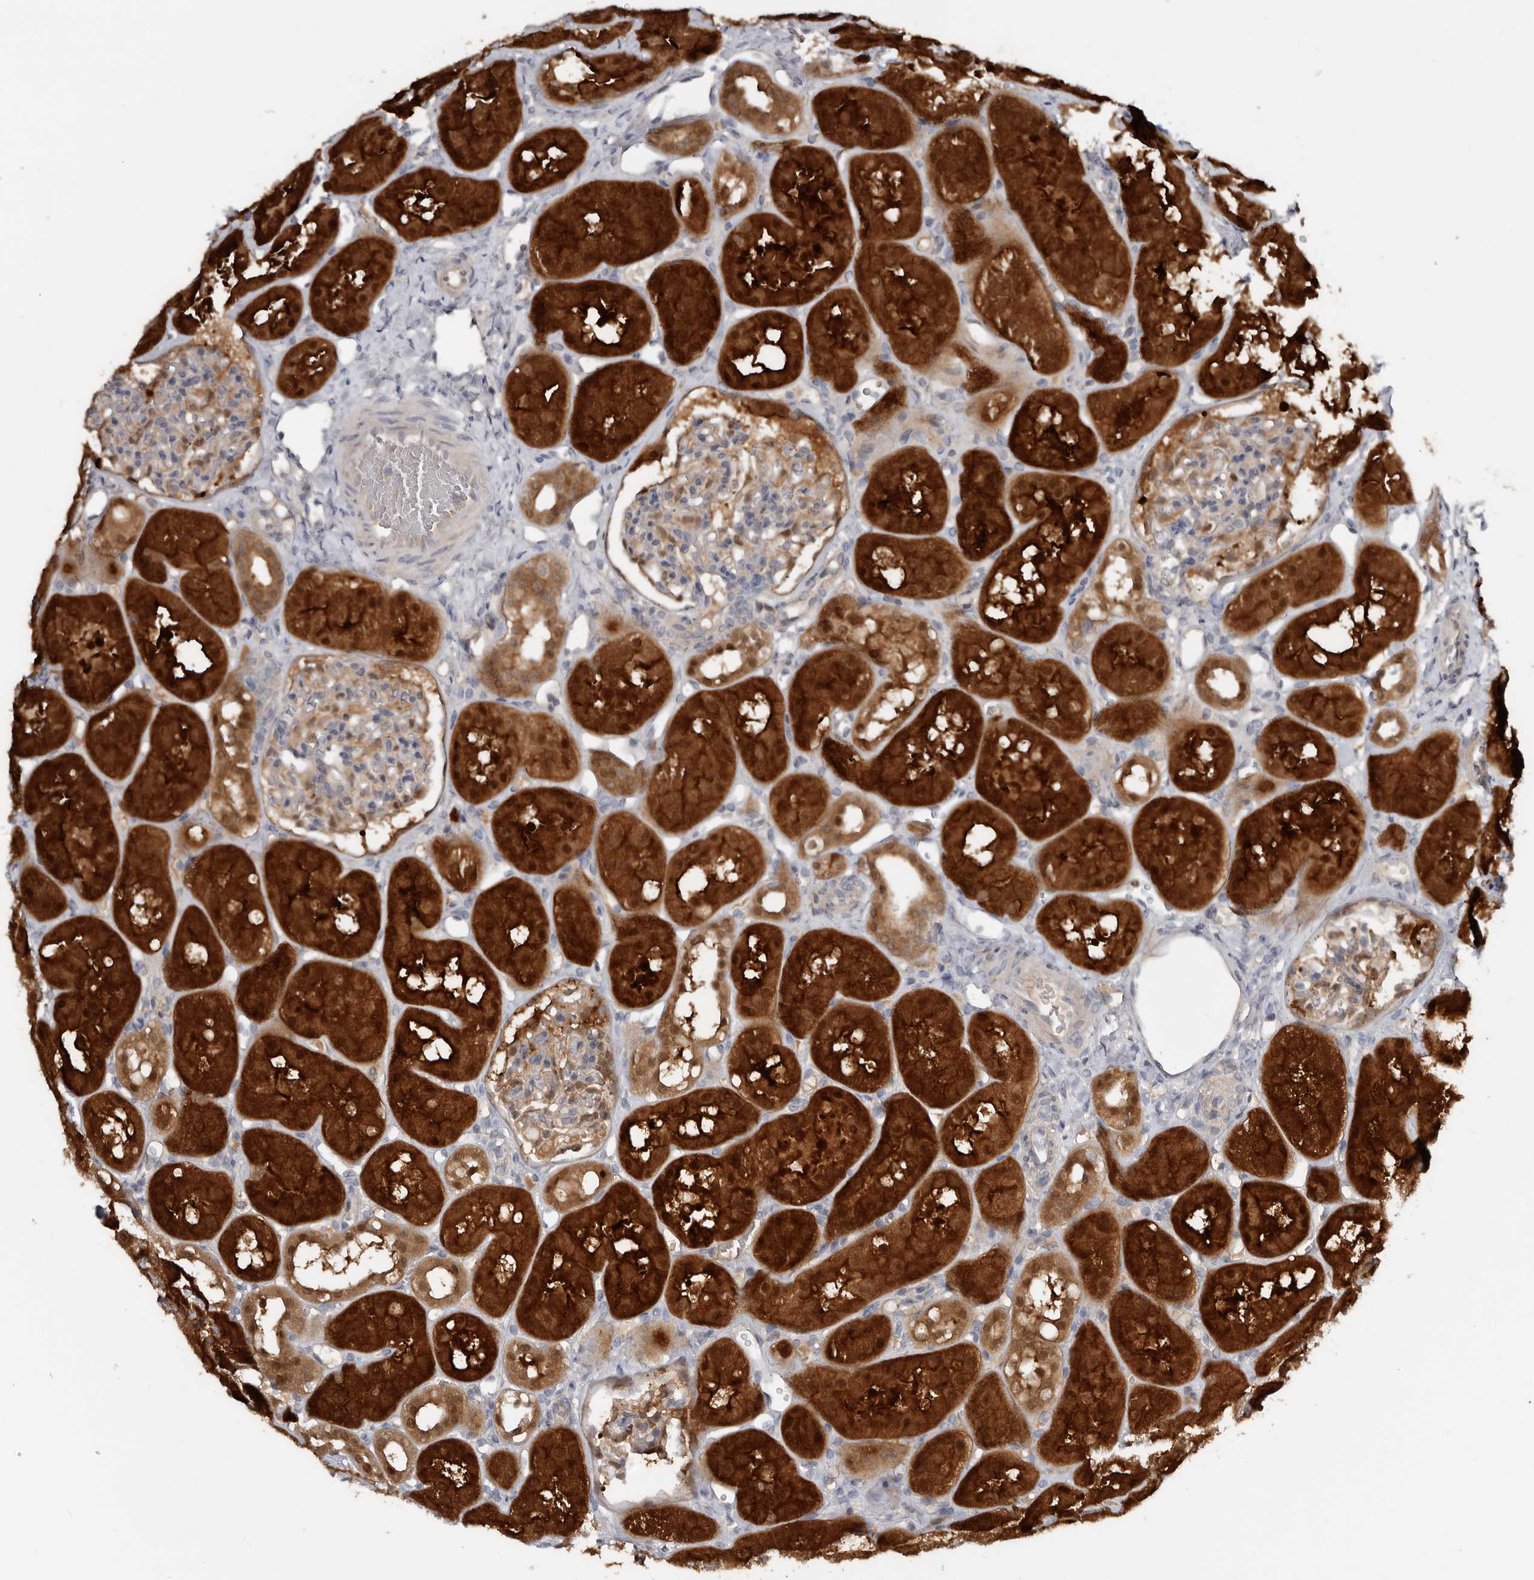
{"staining": {"intensity": "negative", "quantity": "none", "location": "none"}, "tissue": "kidney", "cell_type": "Cells in glomeruli", "image_type": "normal", "snomed": [{"axis": "morphology", "description": "Normal tissue, NOS"}, {"axis": "topography", "description": "Kidney"}], "caption": "IHC of unremarkable human kidney exhibits no positivity in cells in glomeruli. (DAB IHC visualized using brightfield microscopy, high magnification).", "gene": "RBKS", "patient": {"sex": "male", "age": 16}}